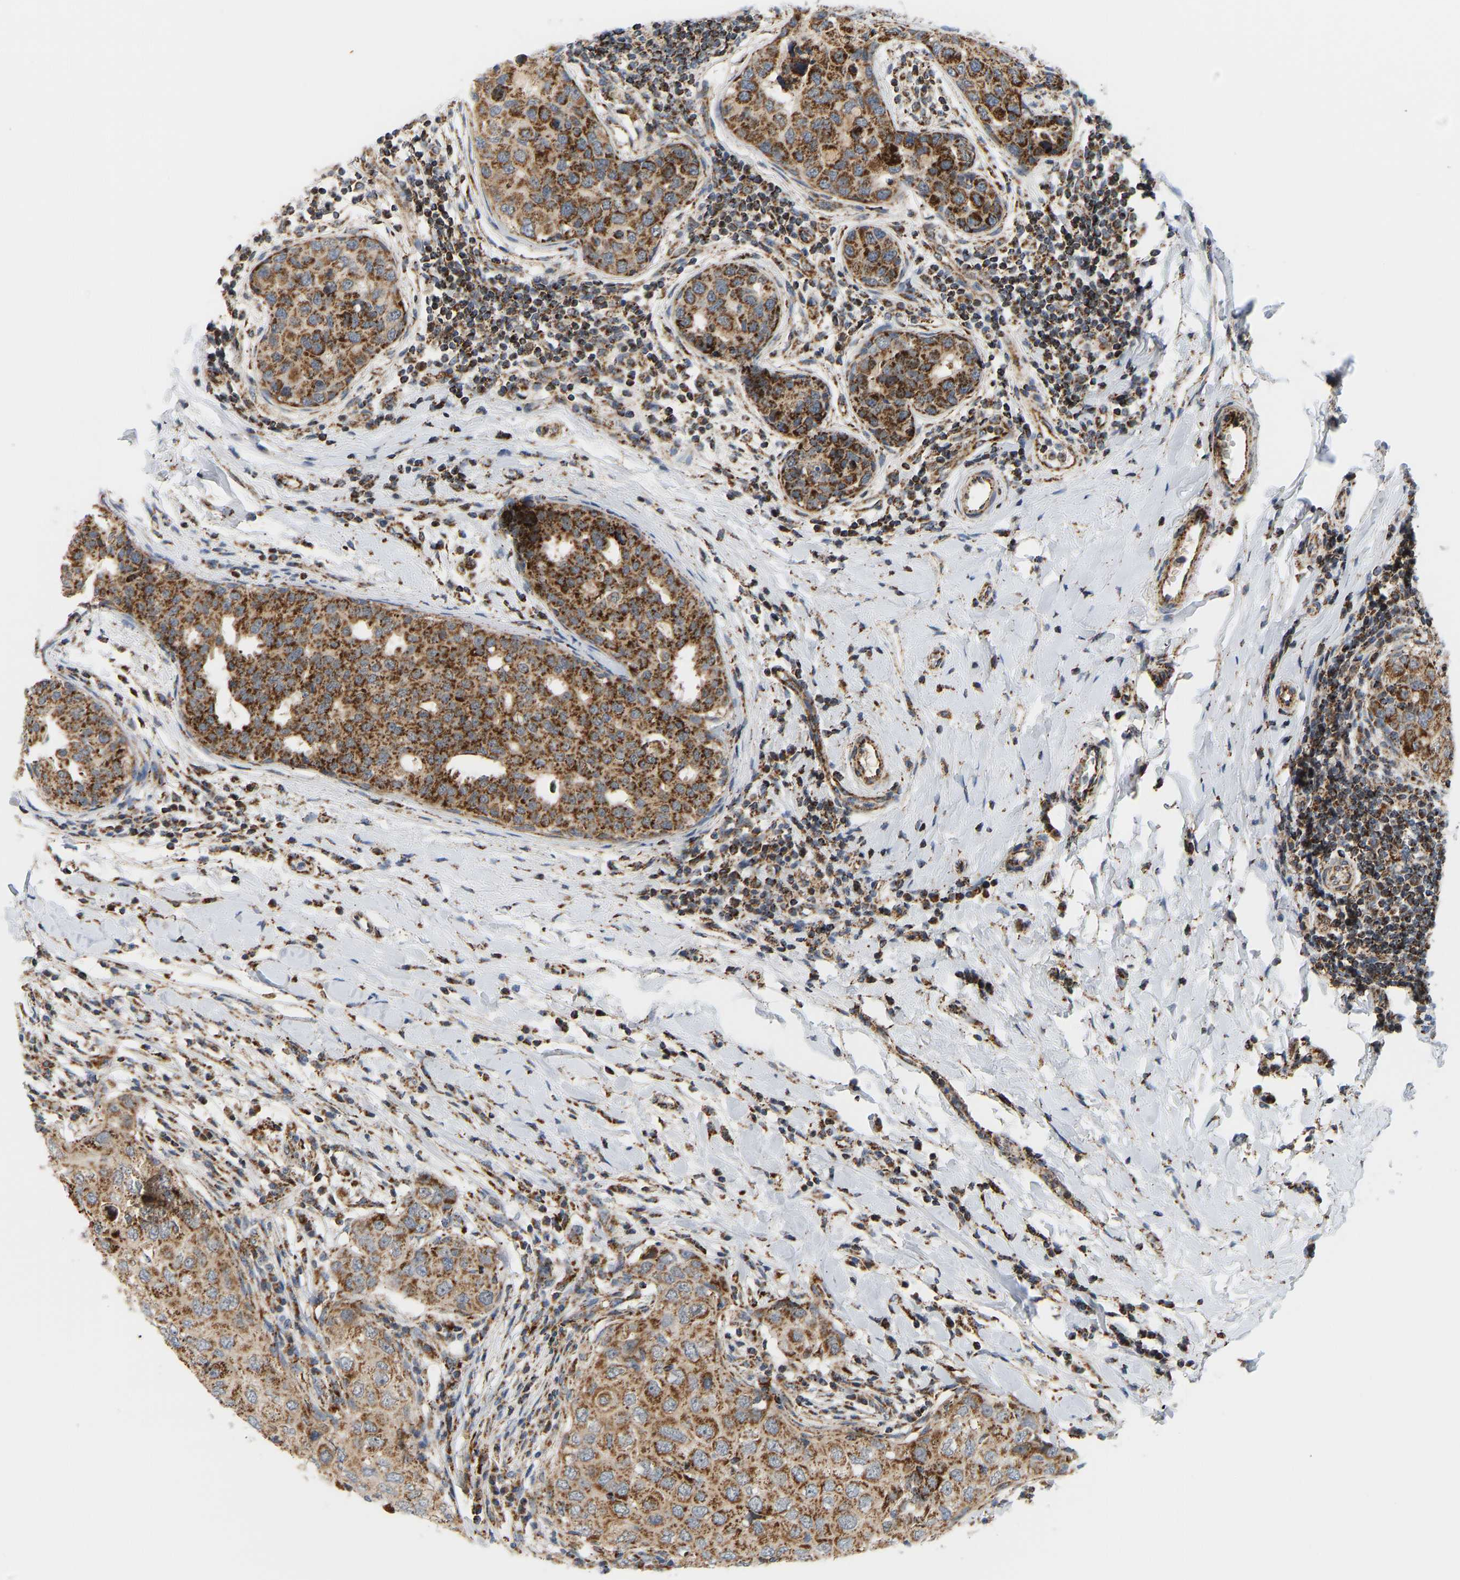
{"staining": {"intensity": "moderate", "quantity": ">75%", "location": "cytoplasmic/membranous"}, "tissue": "breast cancer", "cell_type": "Tumor cells", "image_type": "cancer", "snomed": [{"axis": "morphology", "description": "Duct carcinoma"}, {"axis": "topography", "description": "Breast"}], "caption": "Approximately >75% of tumor cells in human infiltrating ductal carcinoma (breast) show moderate cytoplasmic/membranous protein expression as visualized by brown immunohistochemical staining.", "gene": "GPSM2", "patient": {"sex": "female", "age": 27}}